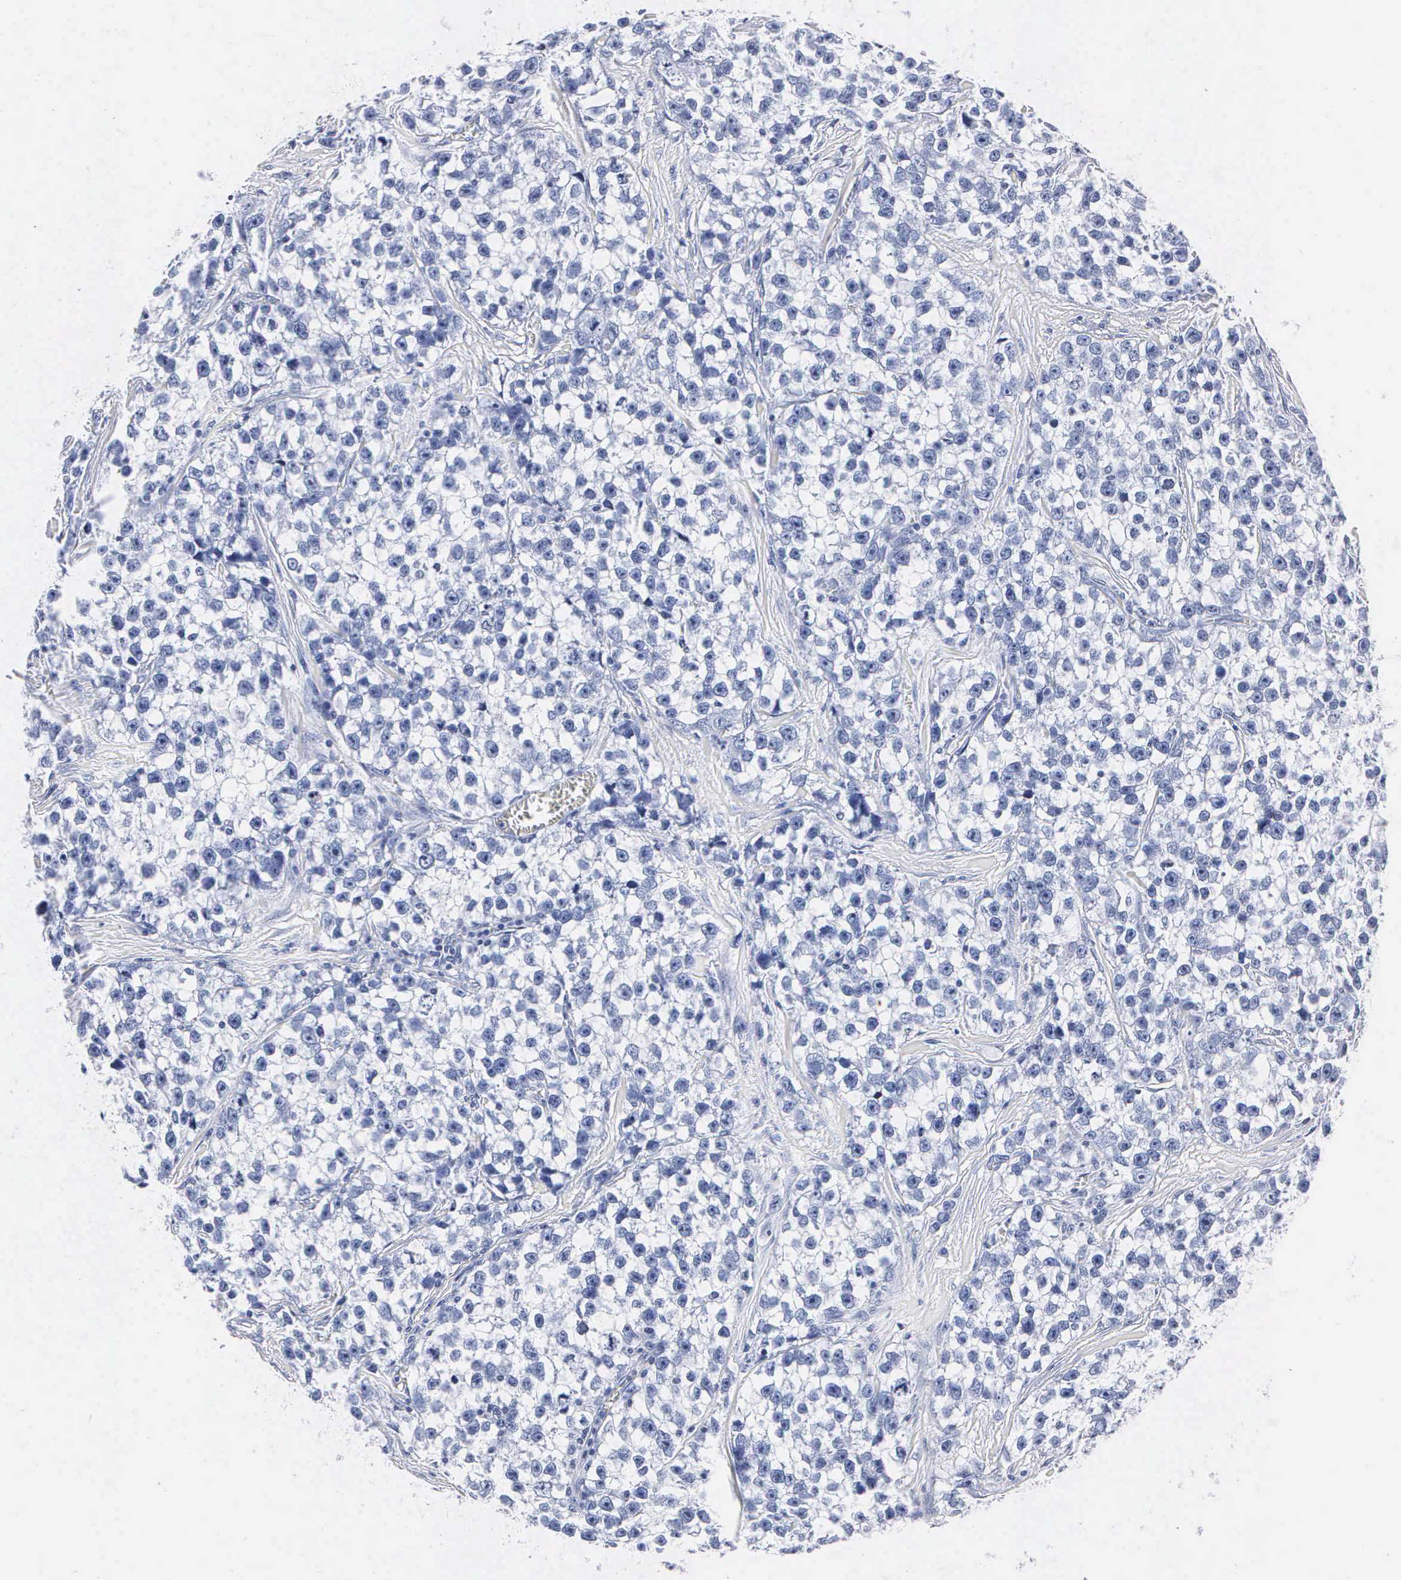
{"staining": {"intensity": "negative", "quantity": "none", "location": "none"}, "tissue": "testis cancer", "cell_type": "Tumor cells", "image_type": "cancer", "snomed": [{"axis": "morphology", "description": "Seminoma, NOS"}, {"axis": "morphology", "description": "Carcinoma, Embryonal, NOS"}, {"axis": "topography", "description": "Testis"}], "caption": "High power microscopy photomicrograph of an immunohistochemistry histopathology image of testis cancer (embryonal carcinoma), revealing no significant staining in tumor cells.", "gene": "MB", "patient": {"sex": "male", "age": 30}}